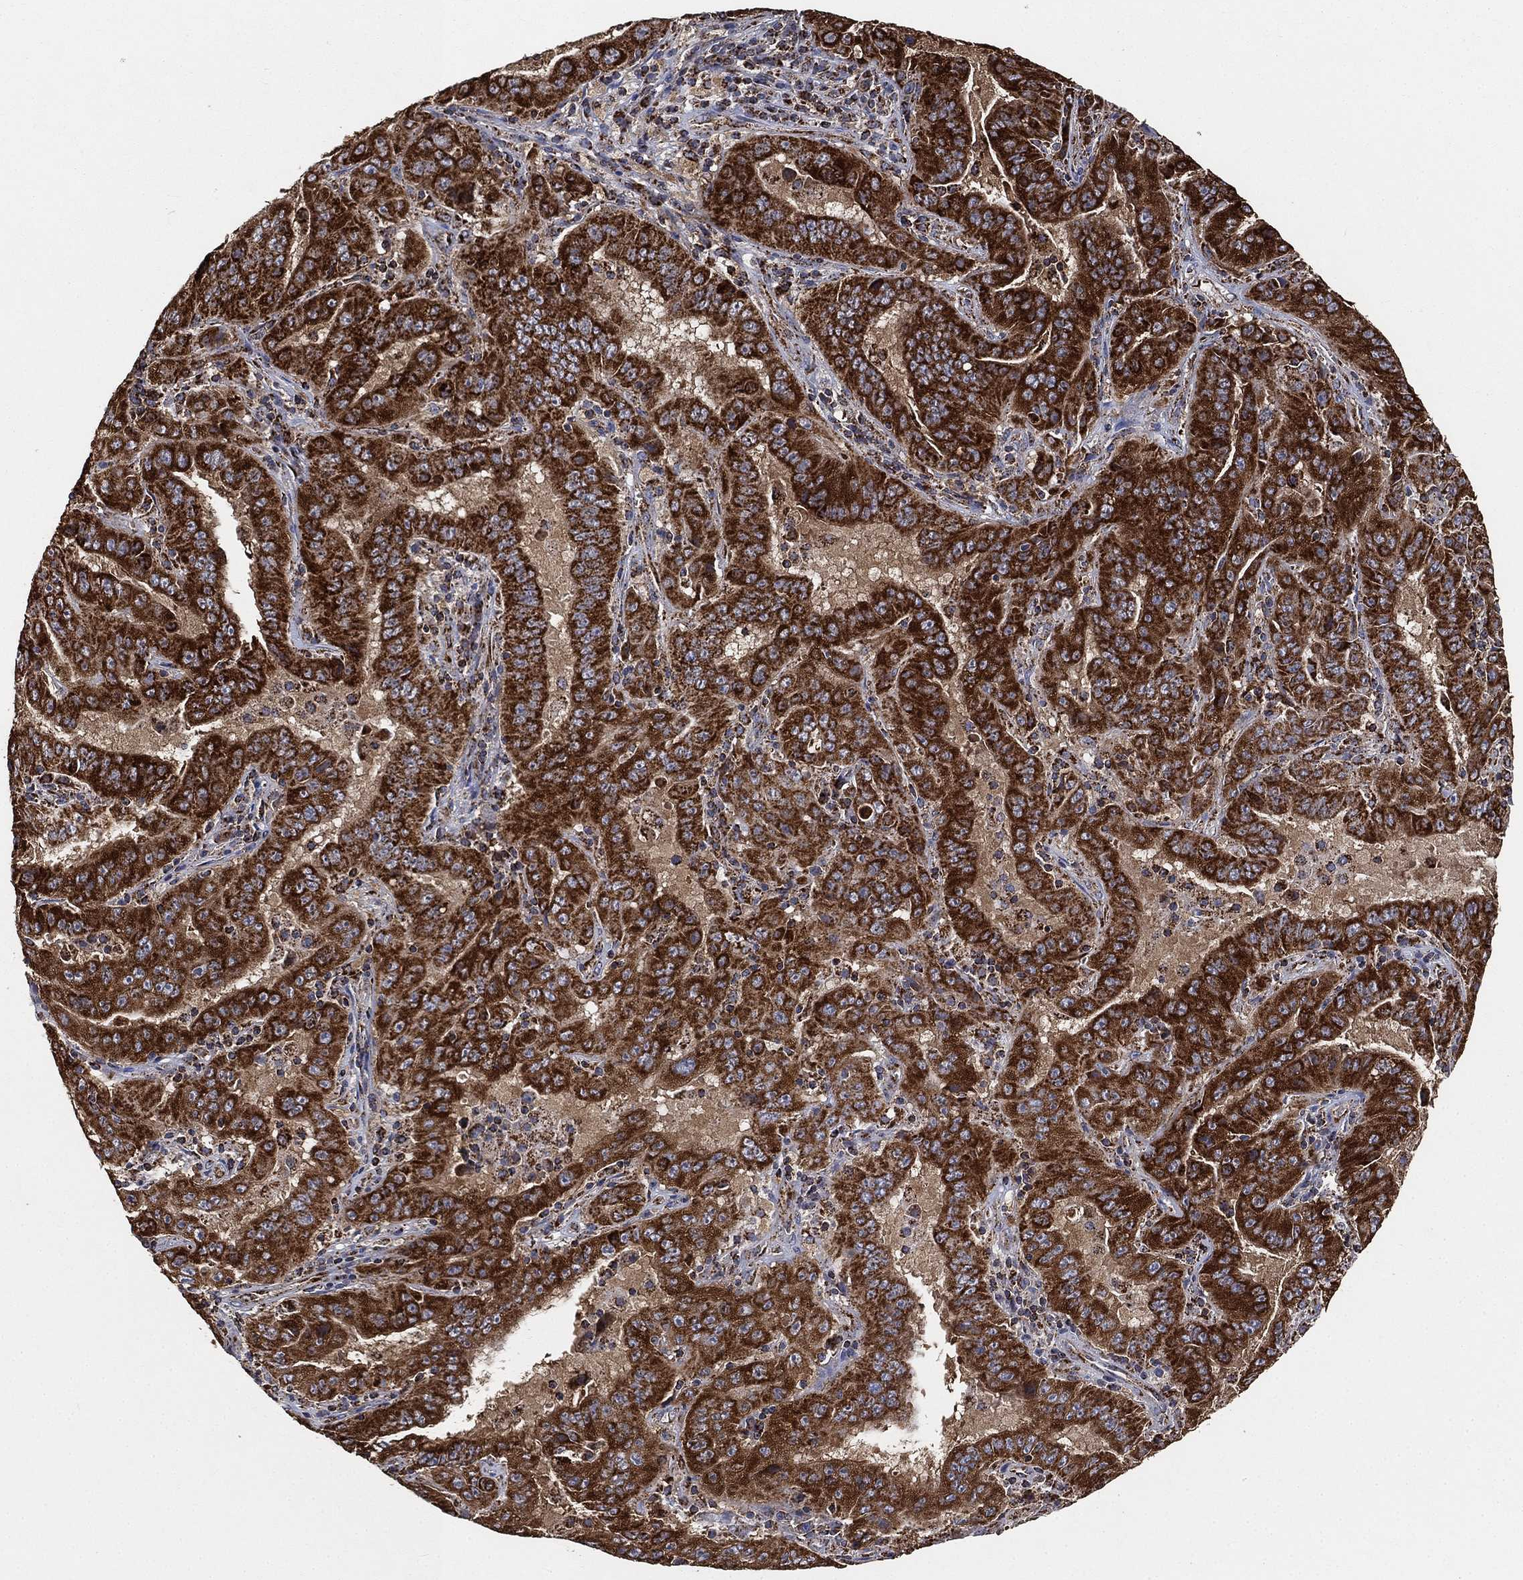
{"staining": {"intensity": "strong", "quantity": ">75%", "location": "cytoplasmic/membranous"}, "tissue": "pancreatic cancer", "cell_type": "Tumor cells", "image_type": "cancer", "snomed": [{"axis": "morphology", "description": "Adenocarcinoma, NOS"}, {"axis": "topography", "description": "Pancreas"}], "caption": "About >75% of tumor cells in human pancreatic cancer (adenocarcinoma) display strong cytoplasmic/membranous protein expression as visualized by brown immunohistochemical staining.", "gene": "SLC38A7", "patient": {"sex": "male", "age": 63}}